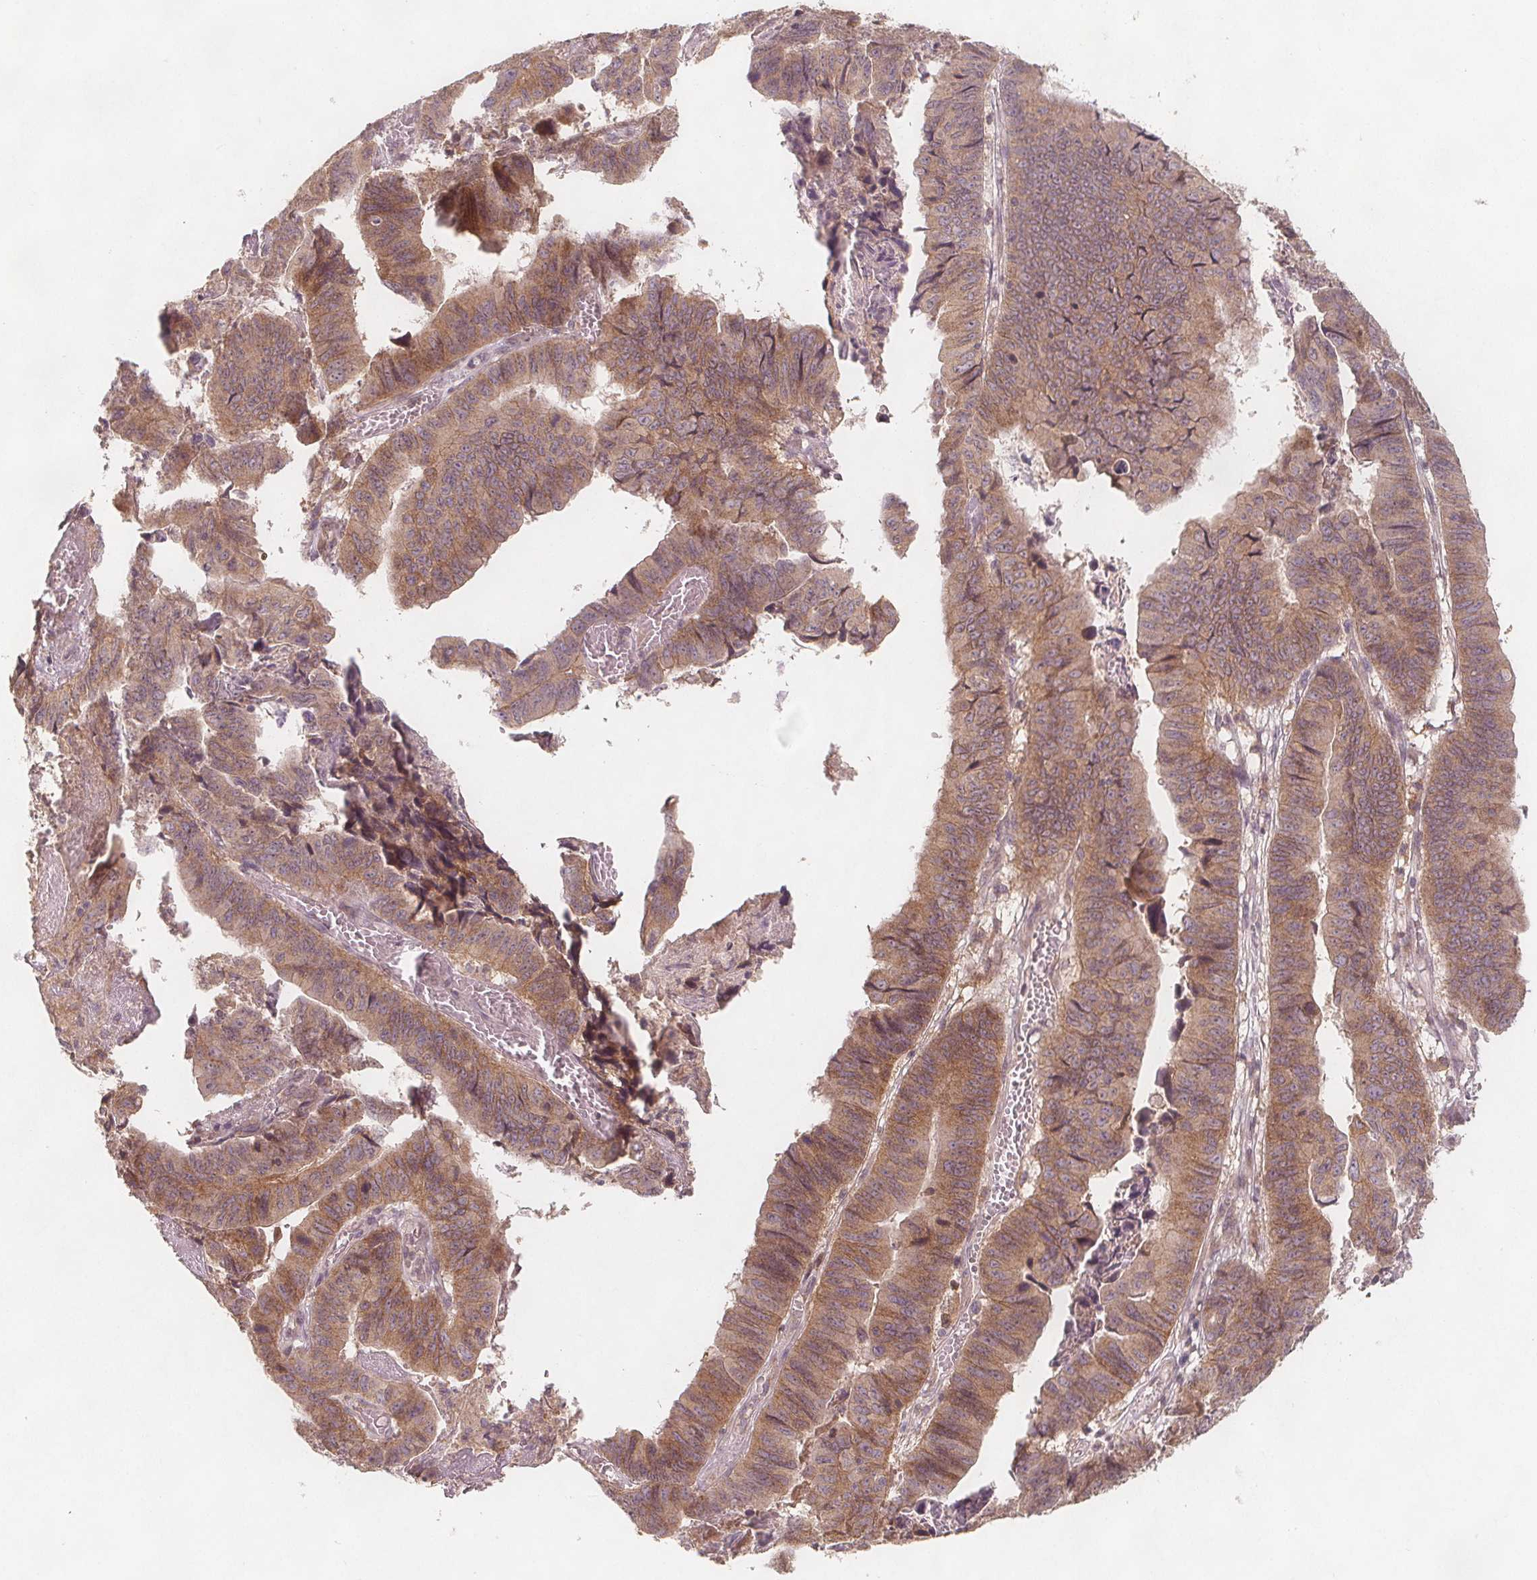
{"staining": {"intensity": "moderate", "quantity": ">75%", "location": "cytoplasmic/membranous"}, "tissue": "stomach cancer", "cell_type": "Tumor cells", "image_type": "cancer", "snomed": [{"axis": "morphology", "description": "Adenocarcinoma, NOS"}, {"axis": "topography", "description": "Stomach, lower"}], "caption": "Moderate cytoplasmic/membranous staining is seen in about >75% of tumor cells in adenocarcinoma (stomach).", "gene": "NCSTN", "patient": {"sex": "male", "age": 77}}